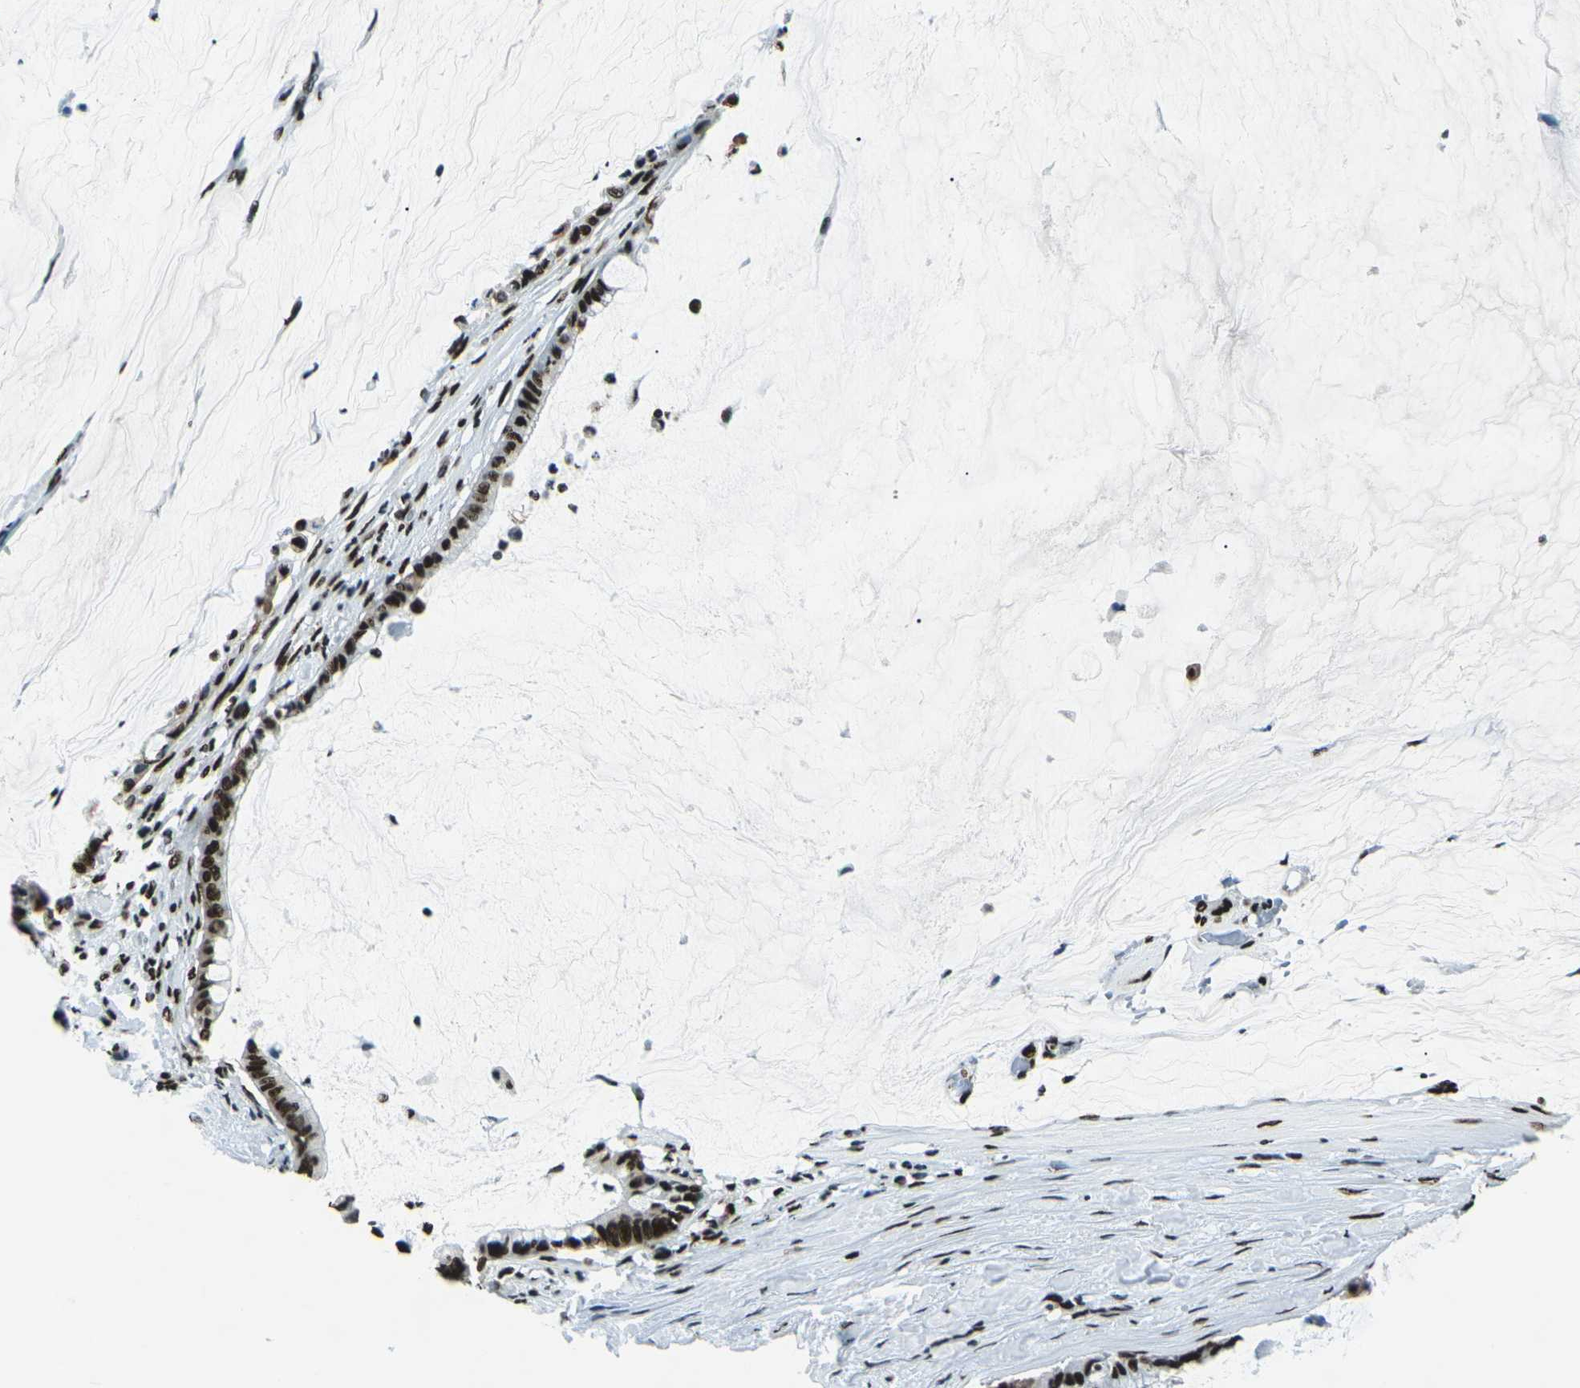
{"staining": {"intensity": "strong", "quantity": ">75%", "location": "nuclear"}, "tissue": "pancreatic cancer", "cell_type": "Tumor cells", "image_type": "cancer", "snomed": [{"axis": "morphology", "description": "Adenocarcinoma, NOS"}, {"axis": "topography", "description": "Pancreas"}], "caption": "Immunohistochemistry photomicrograph of neoplastic tissue: adenocarcinoma (pancreatic) stained using immunohistochemistry exhibits high levels of strong protein expression localized specifically in the nuclear of tumor cells, appearing as a nuclear brown color.", "gene": "HNRNPL", "patient": {"sex": "male", "age": 41}}